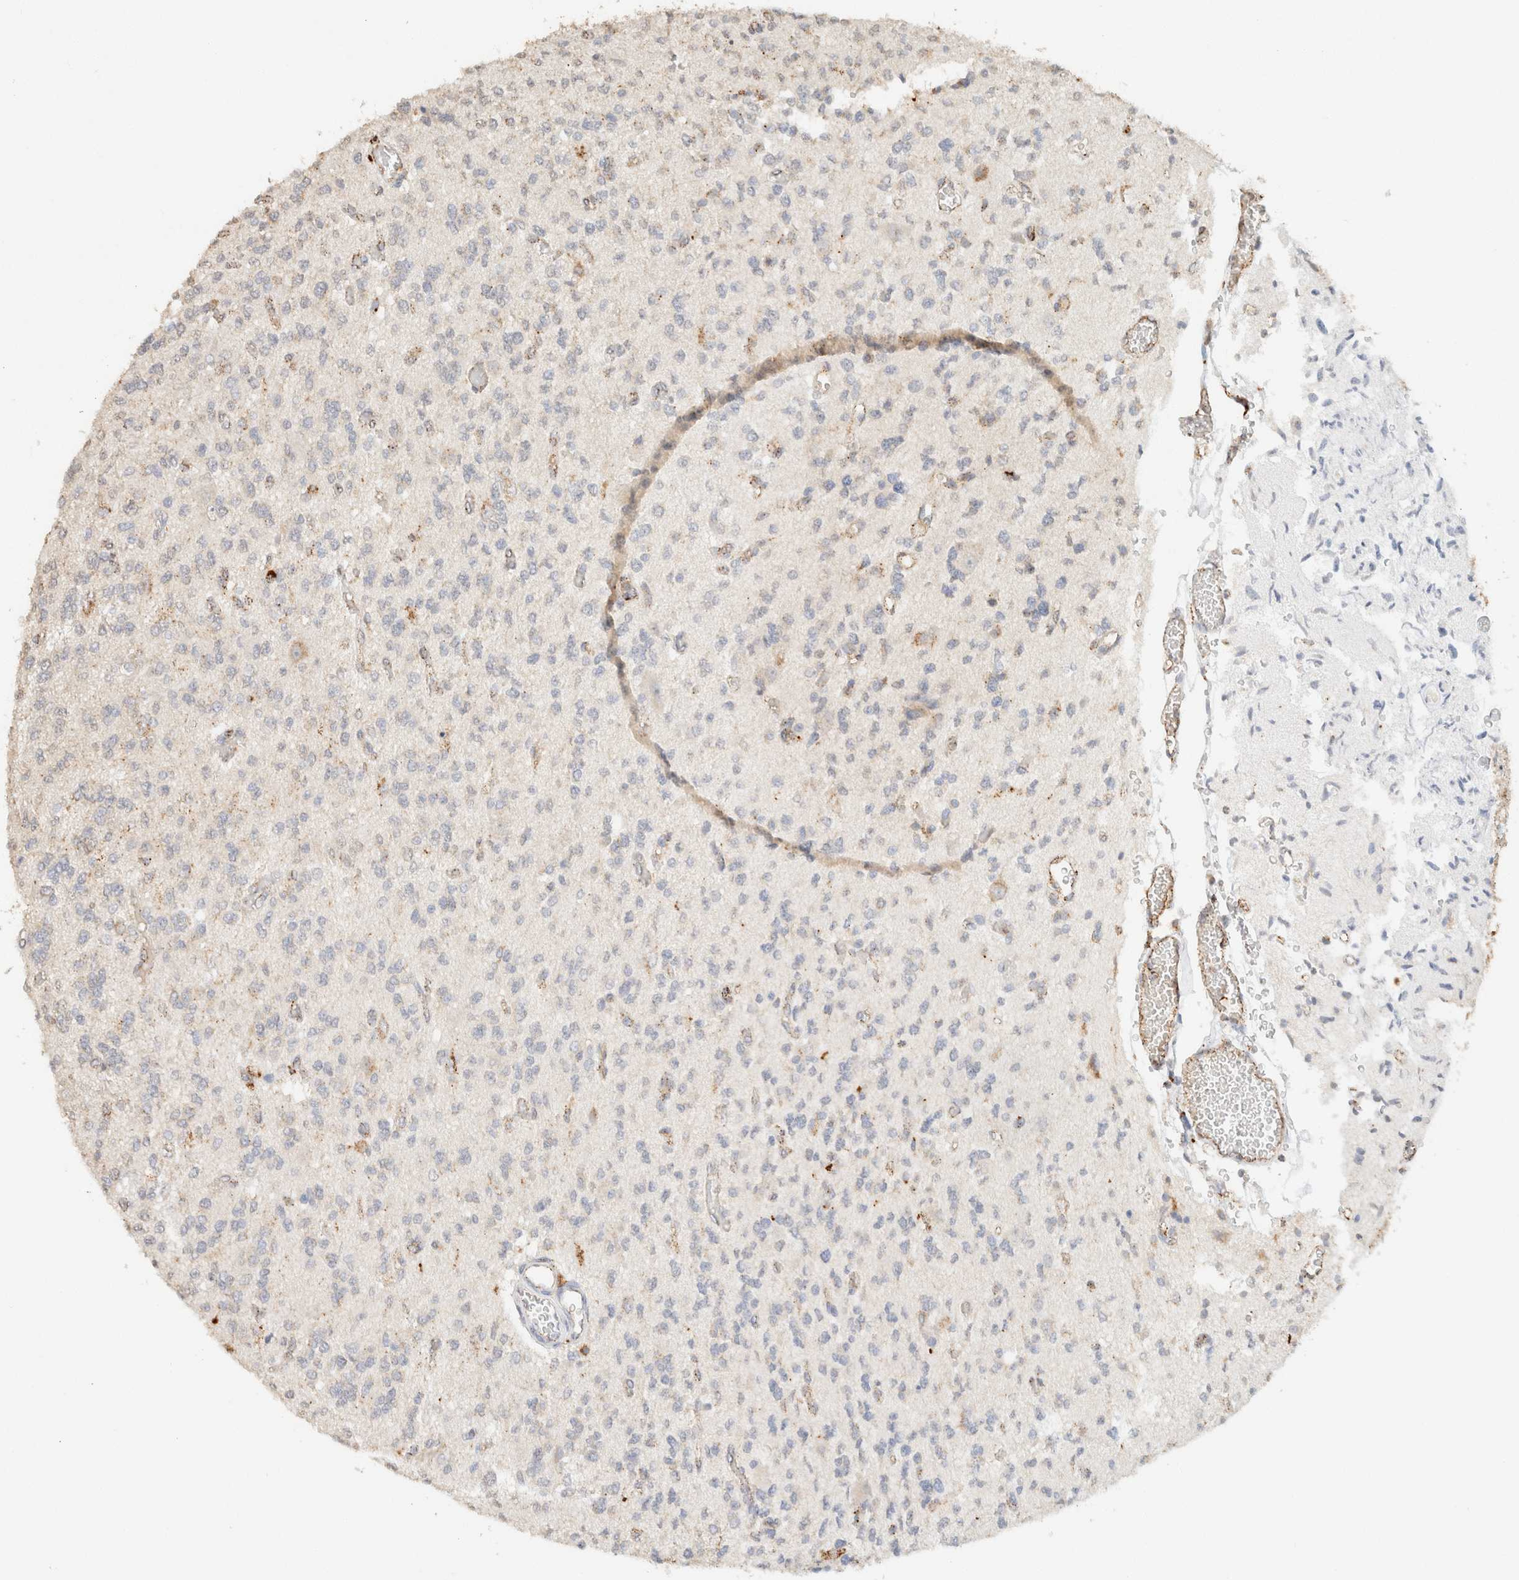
{"staining": {"intensity": "moderate", "quantity": "<25%", "location": "cytoplasmic/membranous"}, "tissue": "glioma", "cell_type": "Tumor cells", "image_type": "cancer", "snomed": [{"axis": "morphology", "description": "Glioma, malignant, Low grade"}, {"axis": "topography", "description": "Brain"}], "caption": "Low-grade glioma (malignant) stained with a brown dye displays moderate cytoplasmic/membranous positive expression in about <25% of tumor cells.", "gene": "CTSC", "patient": {"sex": "male", "age": 38}}